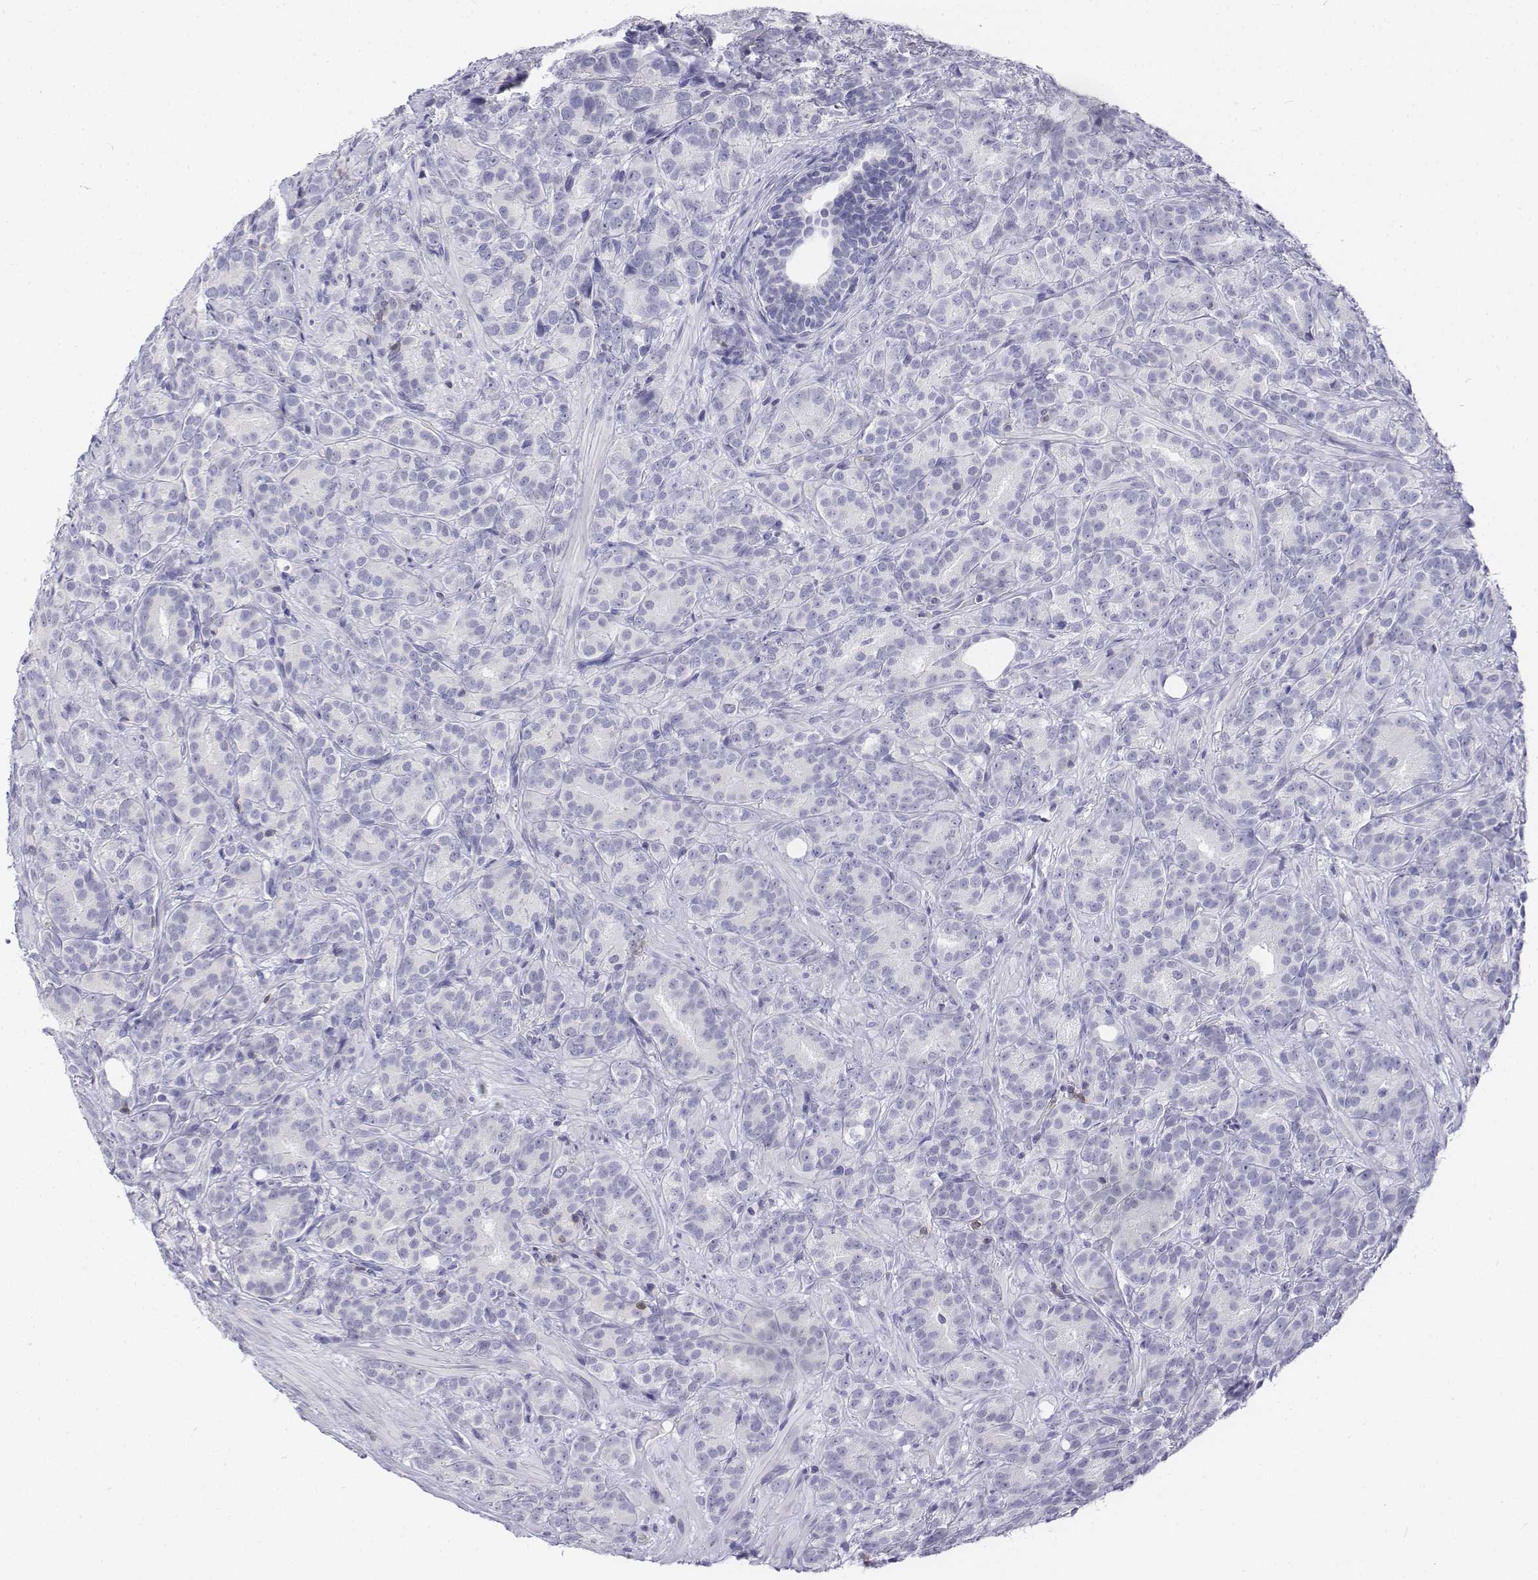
{"staining": {"intensity": "negative", "quantity": "none", "location": "none"}, "tissue": "prostate cancer", "cell_type": "Tumor cells", "image_type": "cancer", "snomed": [{"axis": "morphology", "description": "Adenocarcinoma, High grade"}, {"axis": "topography", "description": "Prostate"}], "caption": "DAB (3,3'-diaminobenzidine) immunohistochemical staining of high-grade adenocarcinoma (prostate) reveals no significant expression in tumor cells. (Immunohistochemistry, brightfield microscopy, high magnification).", "gene": "CD3E", "patient": {"sex": "male", "age": 90}}